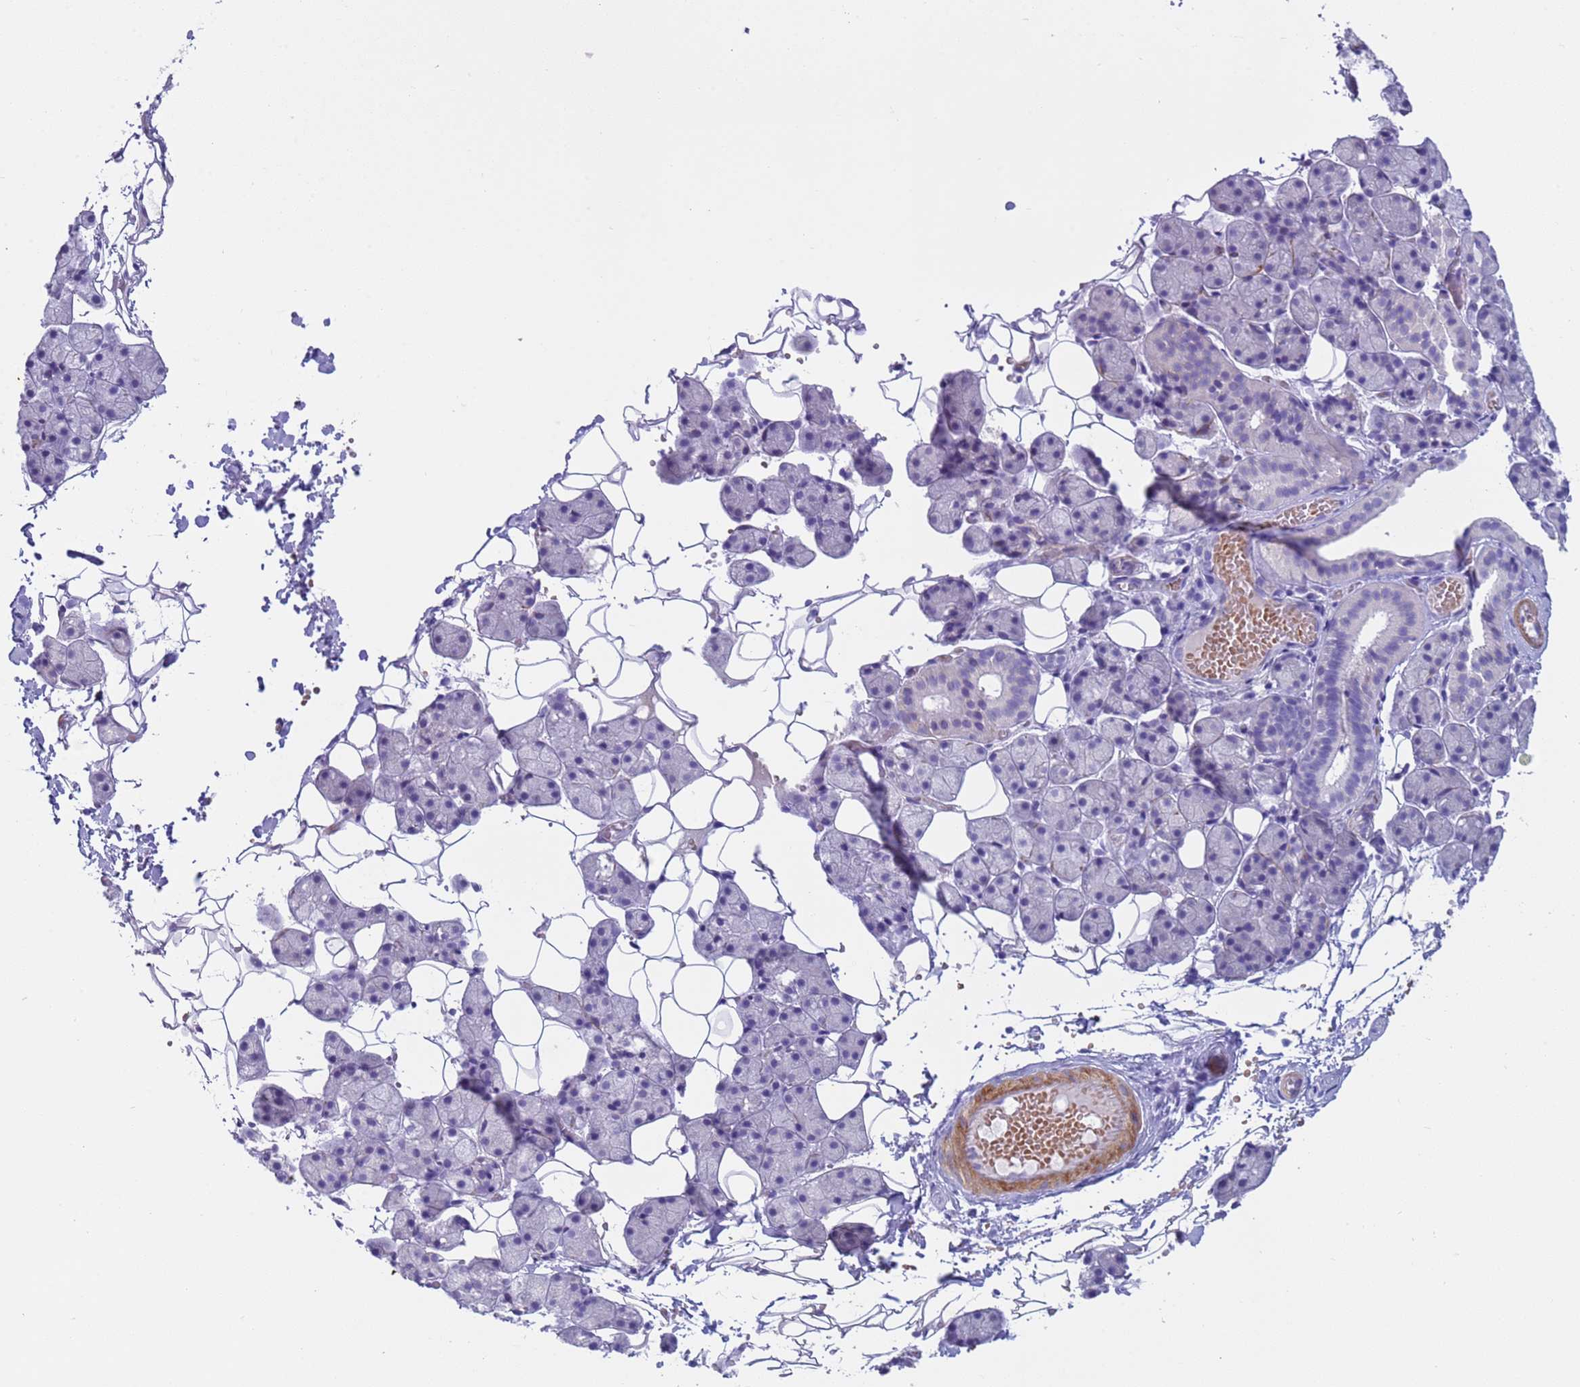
{"staining": {"intensity": "negative", "quantity": "none", "location": "none"}, "tissue": "salivary gland", "cell_type": "Glandular cells", "image_type": "normal", "snomed": [{"axis": "morphology", "description": "Normal tissue, NOS"}, {"axis": "topography", "description": "Salivary gland"}], "caption": "A histopathology image of salivary gland stained for a protein demonstrates no brown staining in glandular cells. (Brightfield microscopy of DAB immunohistochemistry at high magnification).", "gene": "KBTBD3", "patient": {"sex": "female", "age": 33}}